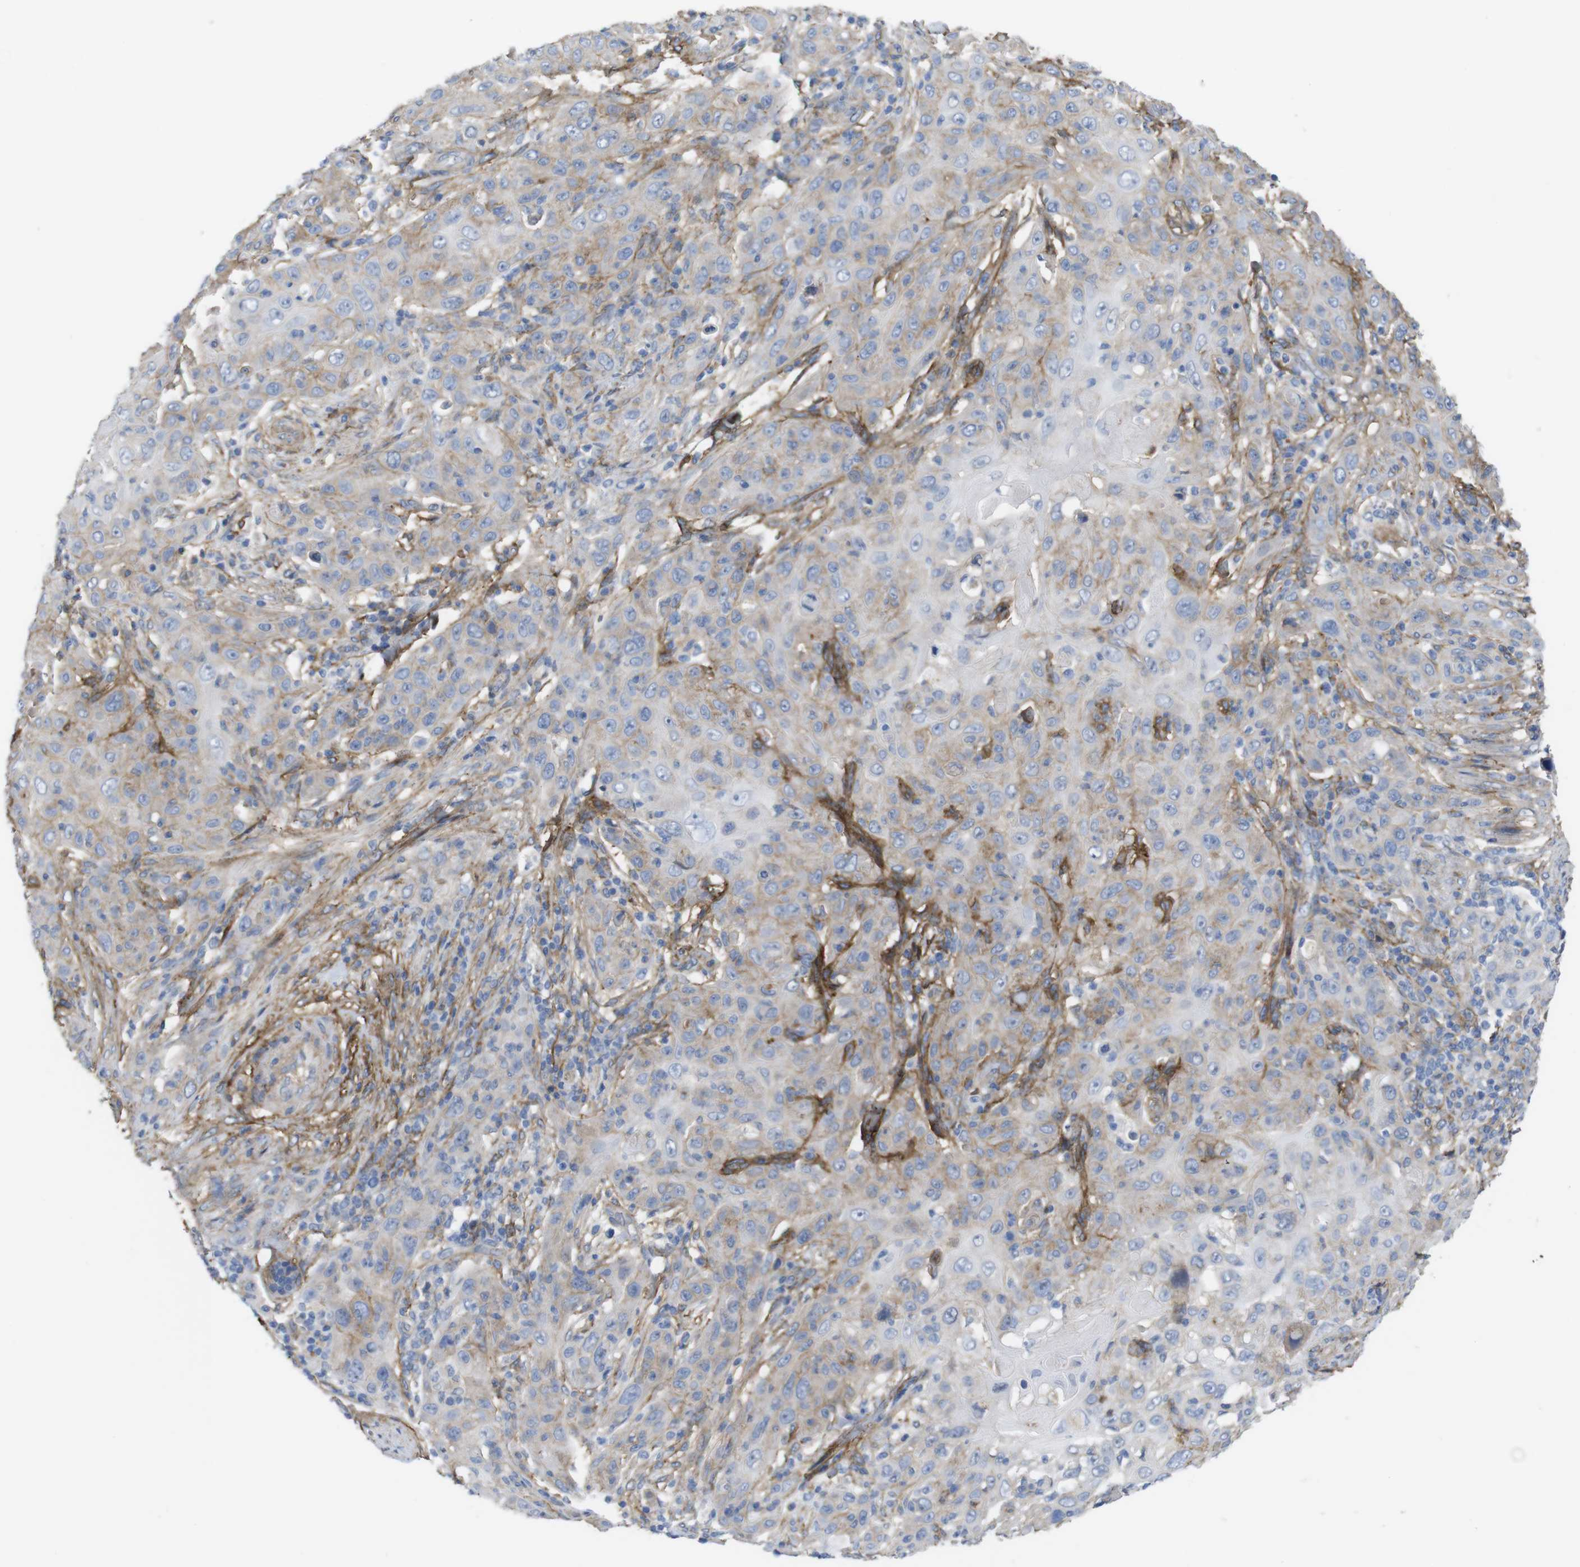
{"staining": {"intensity": "weak", "quantity": "<25%", "location": "cytoplasmic/membranous"}, "tissue": "skin cancer", "cell_type": "Tumor cells", "image_type": "cancer", "snomed": [{"axis": "morphology", "description": "Squamous cell carcinoma, NOS"}, {"axis": "topography", "description": "Skin"}], "caption": "Immunohistochemical staining of skin cancer reveals no significant staining in tumor cells.", "gene": "CYBRD1", "patient": {"sex": "female", "age": 88}}